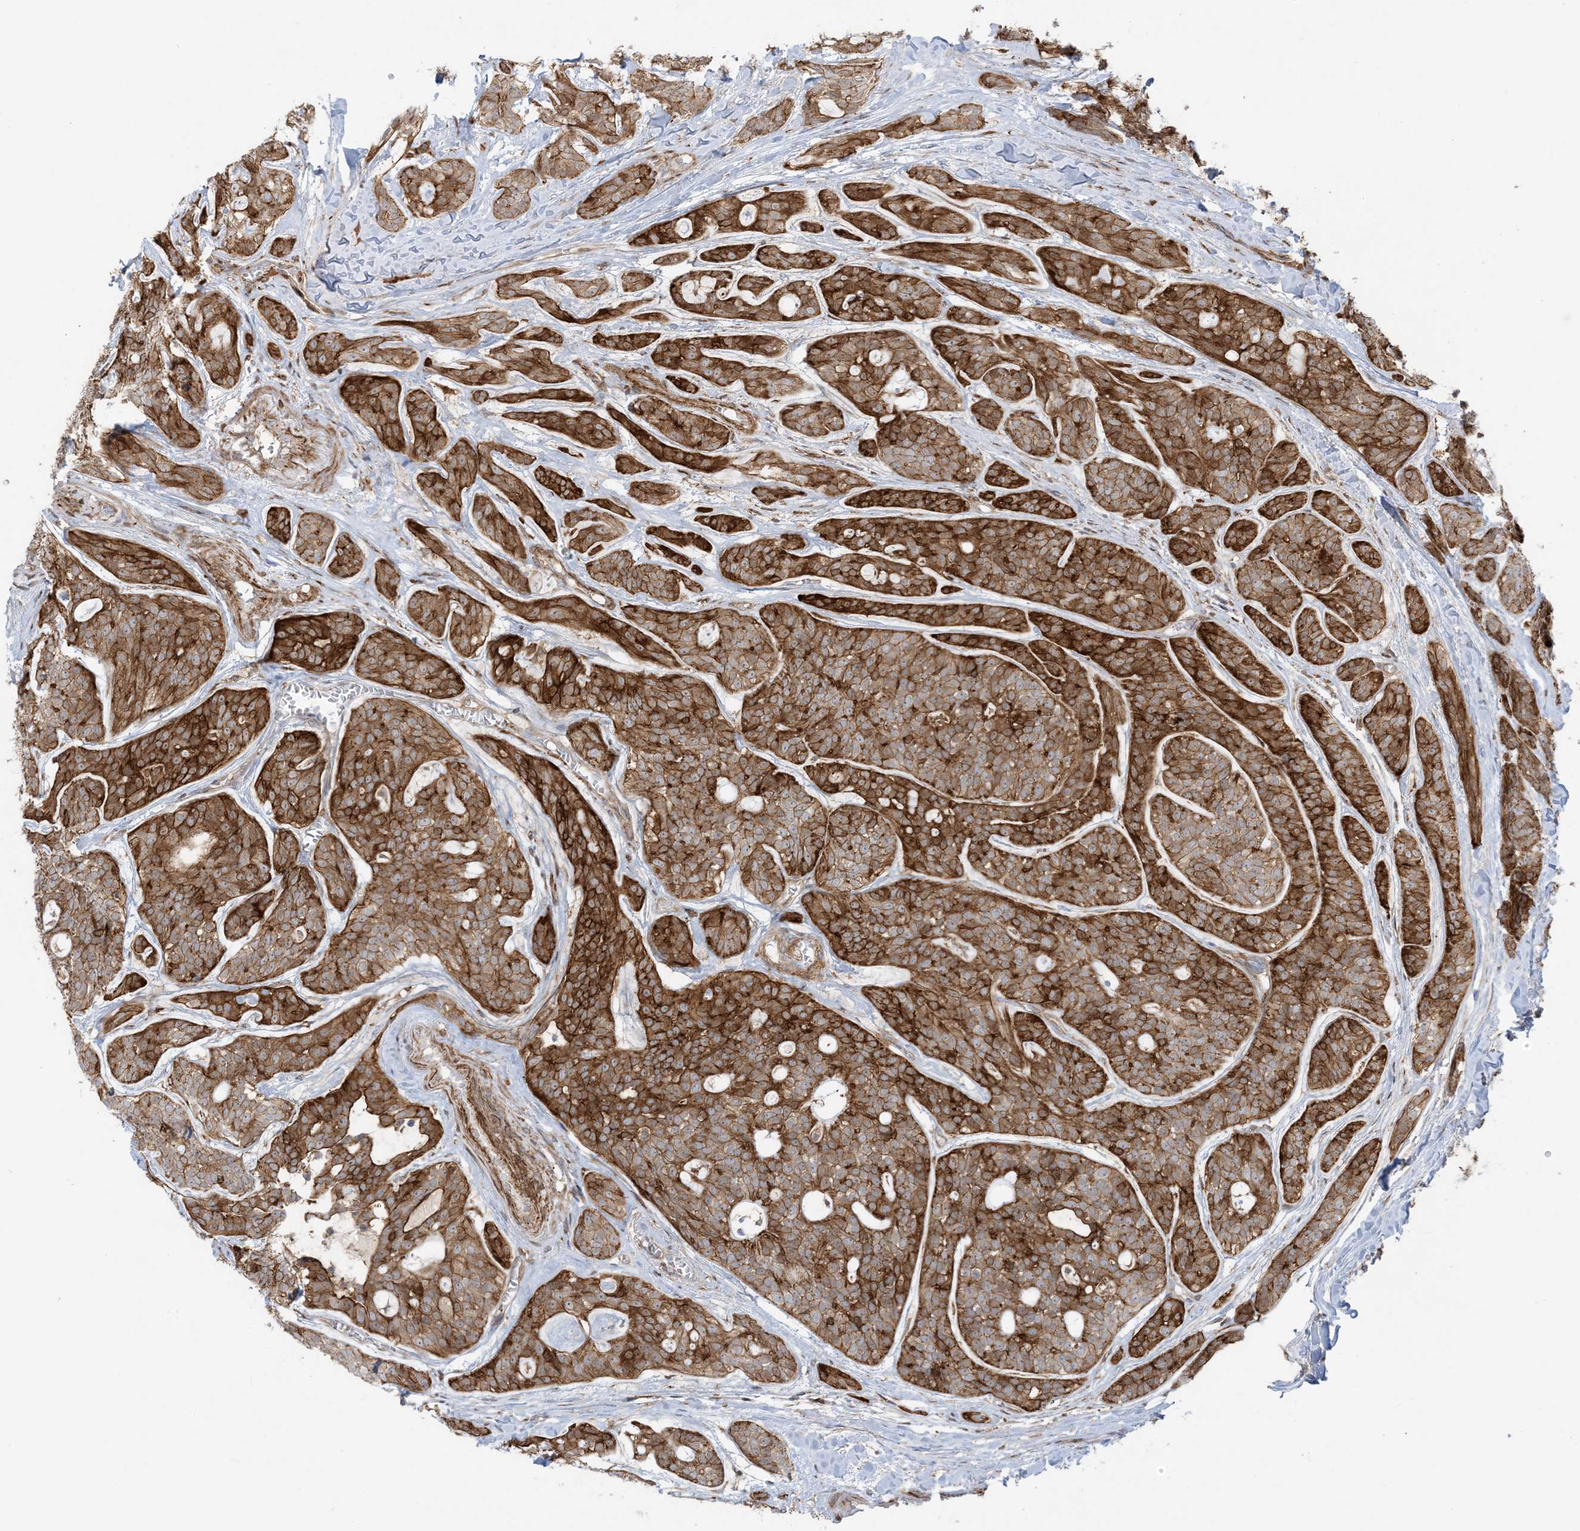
{"staining": {"intensity": "strong", "quantity": ">75%", "location": "cytoplasmic/membranous"}, "tissue": "head and neck cancer", "cell_type": "Tumor cells", "image_type": "cancer", "snomed": [{"axis": "morphology", "description": "Adenocarcinoma, NOS"}, {"axis": "topography", "description": "Head-Neck"}], "caption": "Immunohistochemistry (IHC) staining of adenocarcinoma (head and neck), which demonstrates high levels of strong cytoplasmic/membranous expression in about >75% of tumor cells indicating strong cytoplasmic/membranous protein expression. The staining was performed using DAB (brown) for protein detection and nuclei were counterstained in hematoxylin (blue).", "gene": "ICMT", "patient": {"sex": "male", "age": 66}}